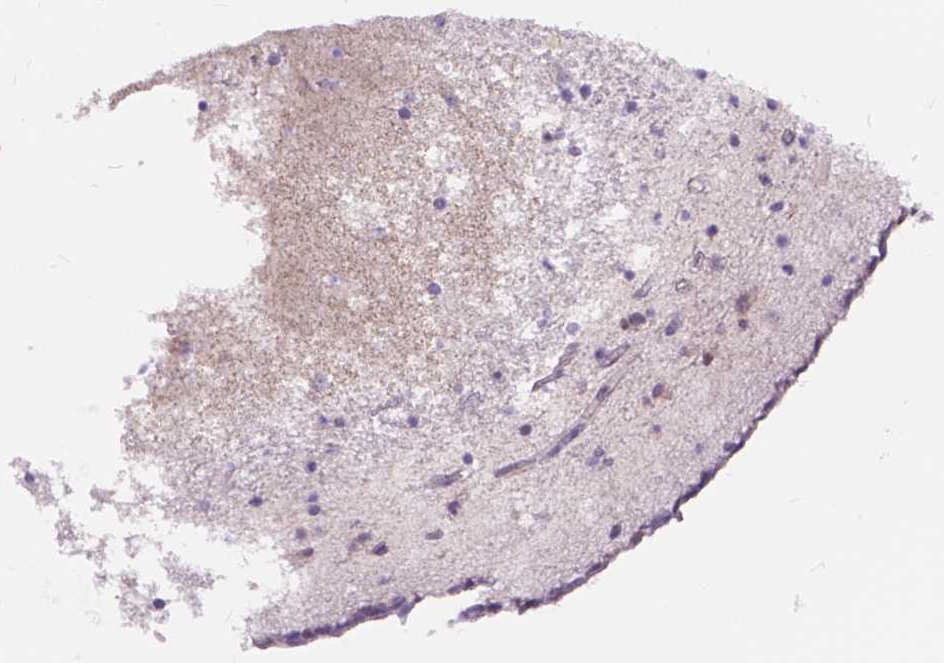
{"staining": {"intensity": "negative", "quantity": "none", "location": "none"}, "tissue": "caudate", "cell_type": "Glial cells", "image_type": "normal", "snomed": [{"axis": "morphology", "description": "Normal tissue, NOS"}, {"axis": "topography", "description": "Lateral ventricle wall"}], "caption": "This is an immunohistochemistry micrograph of normal human caudate. There is no positivity in glial cells.", "gene": "MAN2C1", "patient": {"sex": "female", "age": 42}}